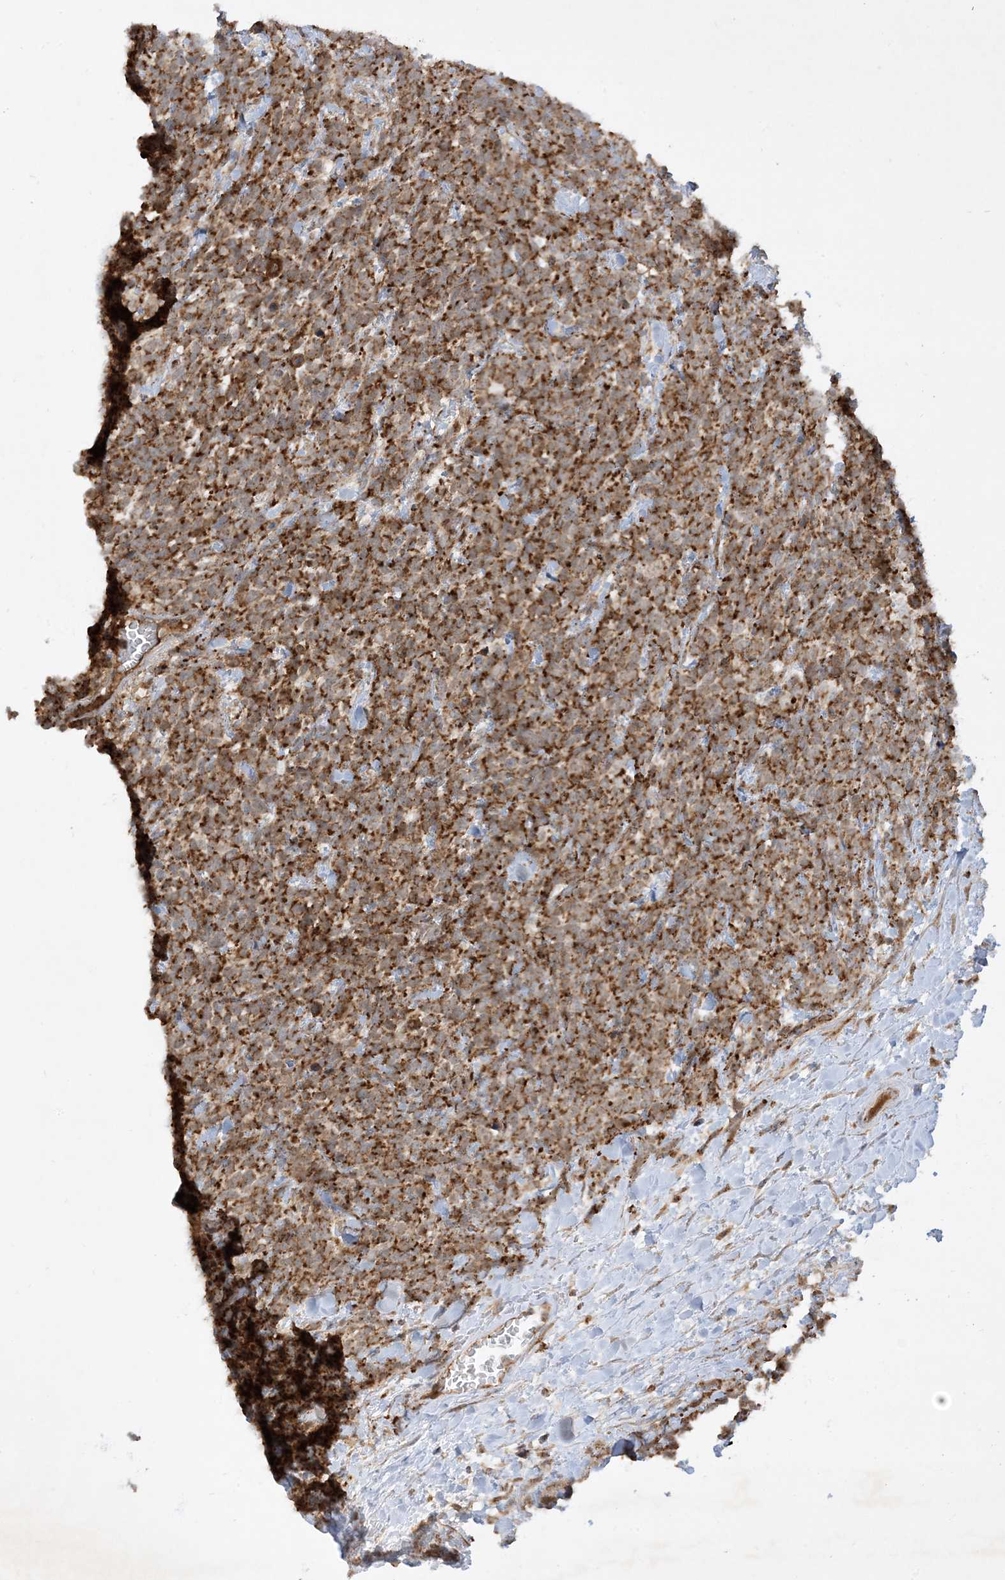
{"staining": {"intensity": "strong", "quantity": ">75%", "location": "cytoplasmic/membranous"}, "tissue": "urothelial cancer", "cell_type": "Tumor cells", "image_type": "cancer", "snomed": [{"axis": "morphology", "description": "Urothelial carcinoma, High grade"}, {"axis": "topography", "description": "Urinary bladder"}], "caption": "Brown immunohistochemical staining in human urothelial carcinoma (high-grade) displays strong cytoplasmic/membranous expression in approximately >75% of tumor cells. (brown staining indicates protein expression, while blue staining denotes nuclei).", "gene": "NDUFAF3", "patient": {"sex": "female", "age": 82}}